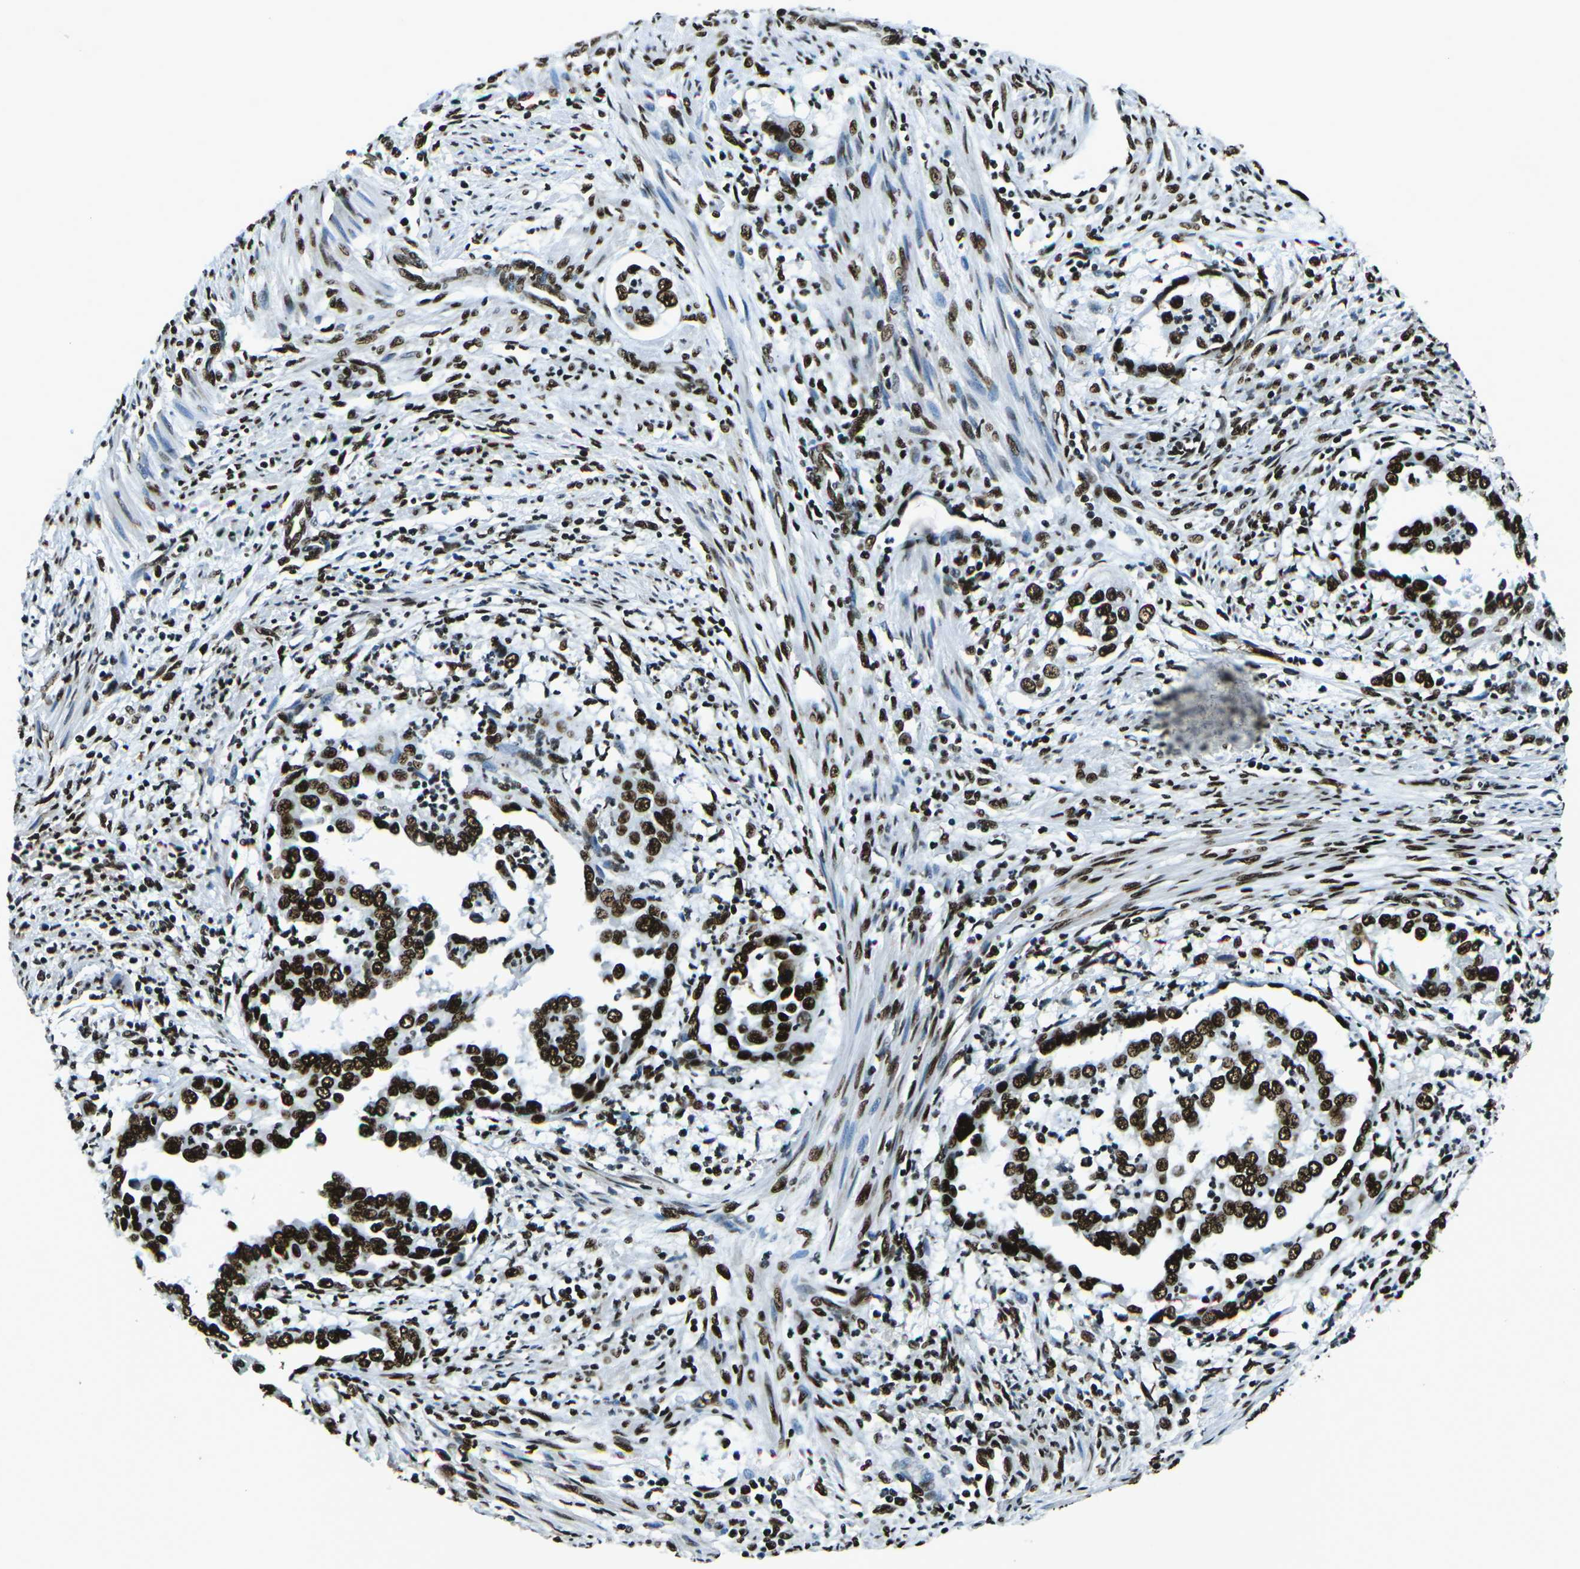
{"staining": {"intensity": "strong", "quantity": ">75%", "location": "nuclear"}, "tissue": "endometrial cancer", "cell_type": "Tumor cells", "image_type": "cancer", "snomed": [{"axis": "morphology", "description": "Adenocarcinoma, NOS"}, {"axis": "topography", "description": "Endometrium"}], "caption": "Protein expression analysis of adenocarcinoma (endometrial) reveals strong nuclear expression in approximately >75% of tumor cells. The protein of interest is stained brown, and the nuclei are stained in blue (DAB IHC with brightfield microscopy, high magnification).", "gene": "HNRNPL", "patient": {"sex": "female", "age": 85}}